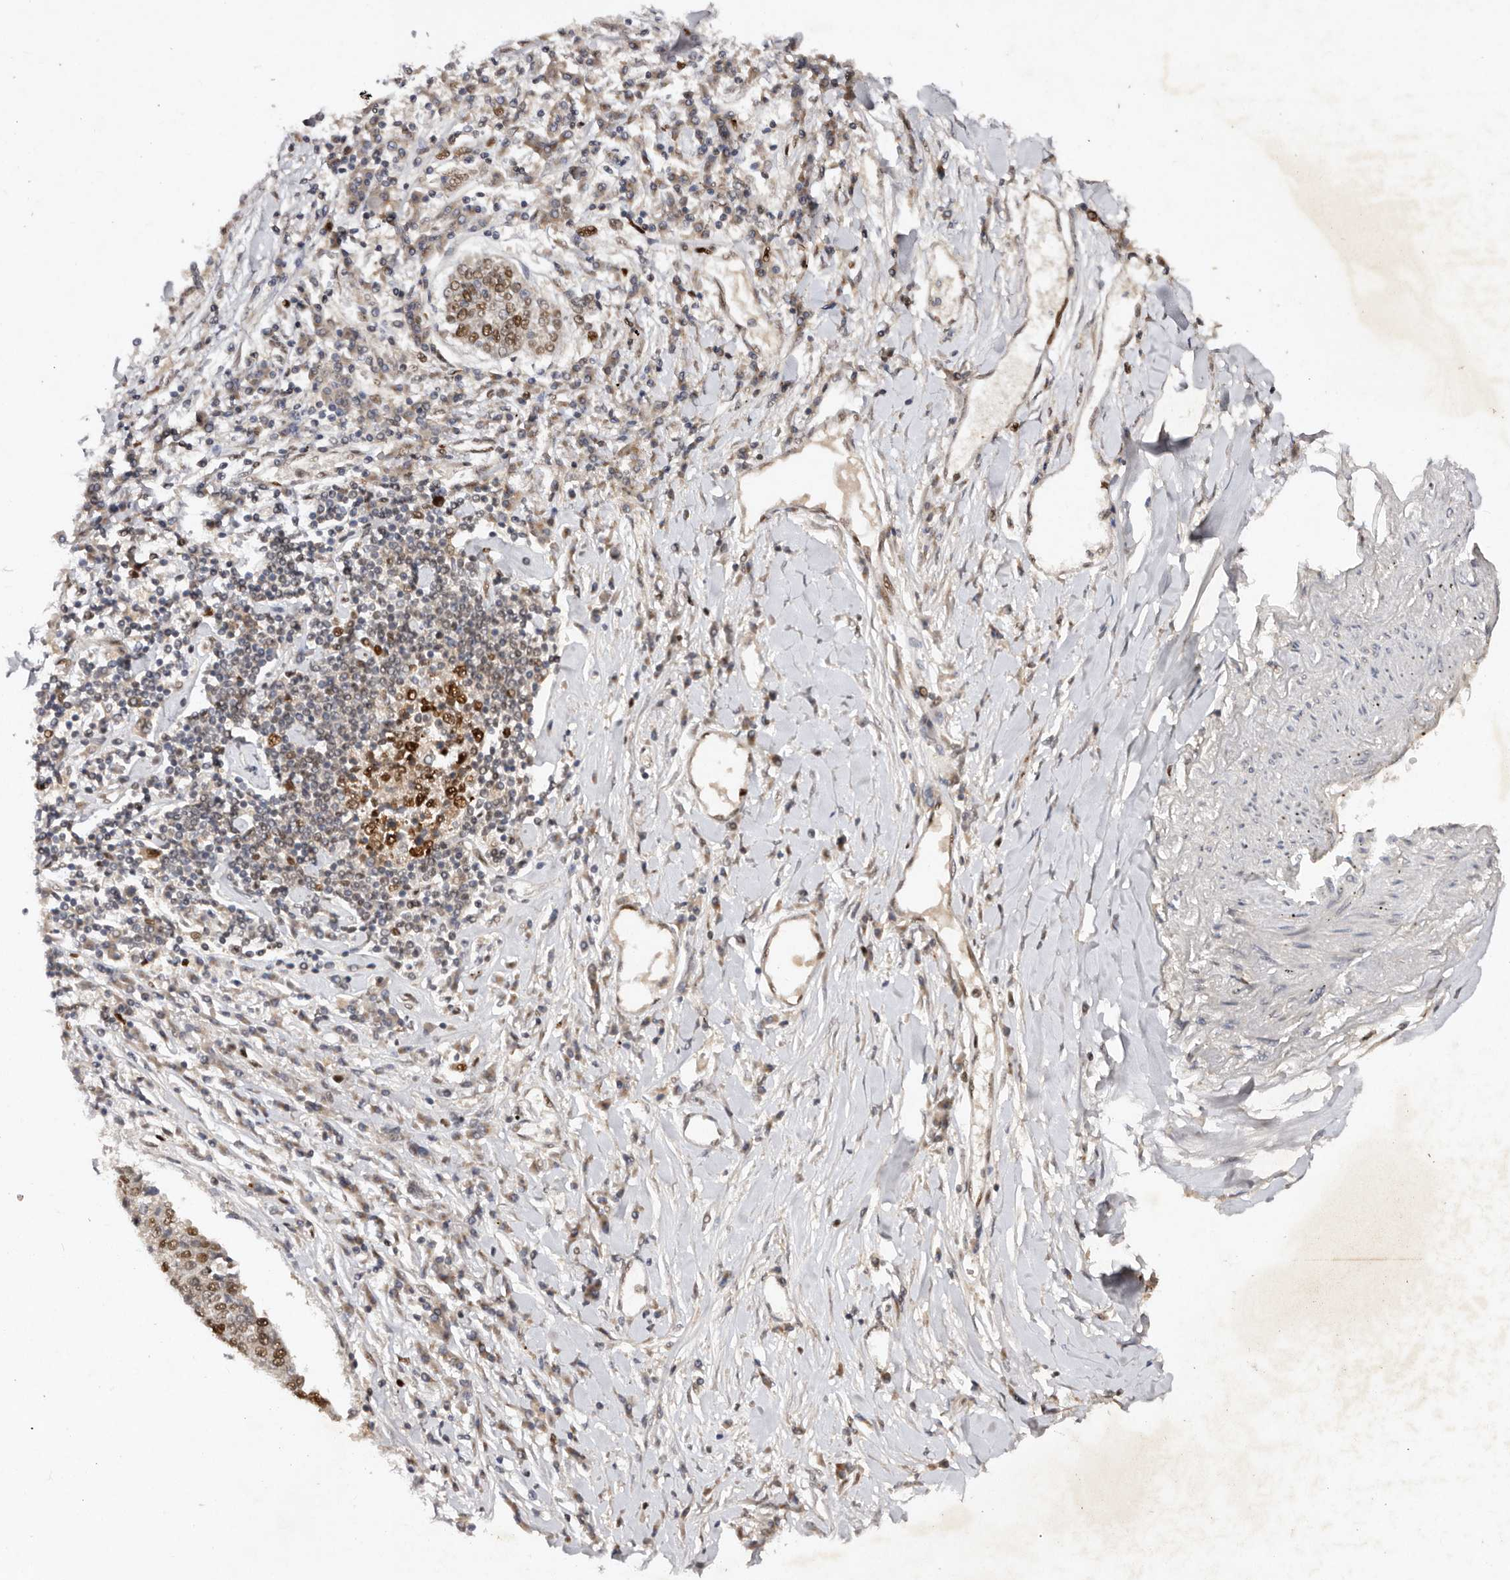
{"staining": {"intensity": "moderate", "quantity": "25%-75%", "location": "nuclear"}, "tissue": "lung cancer", "cell_type": "Tumor cells", "image_type": "cancer", "snomed": [{"axis": "morphology", "description": "Normal tissue, NOS"}, {"axis": "morphology", "description": "Squamous cell carcinoma, NOS"}, {"axis": "topography", "description": "Cartilage tissue"}, {"axis": "topography", "description": "Bronchus"}, {"axis": "topography", "description": "Lung"}, {"axis": "topography", "description": "Peripheral nerve tissue"}], "caption": "Squamous cell carcinoma (lung) stained with IHC shows moderate nuclear staining in approximately 25%-75% of tumor cells.", "gene": "KLF7", "patient": {"sex": "female", "age": 49}}